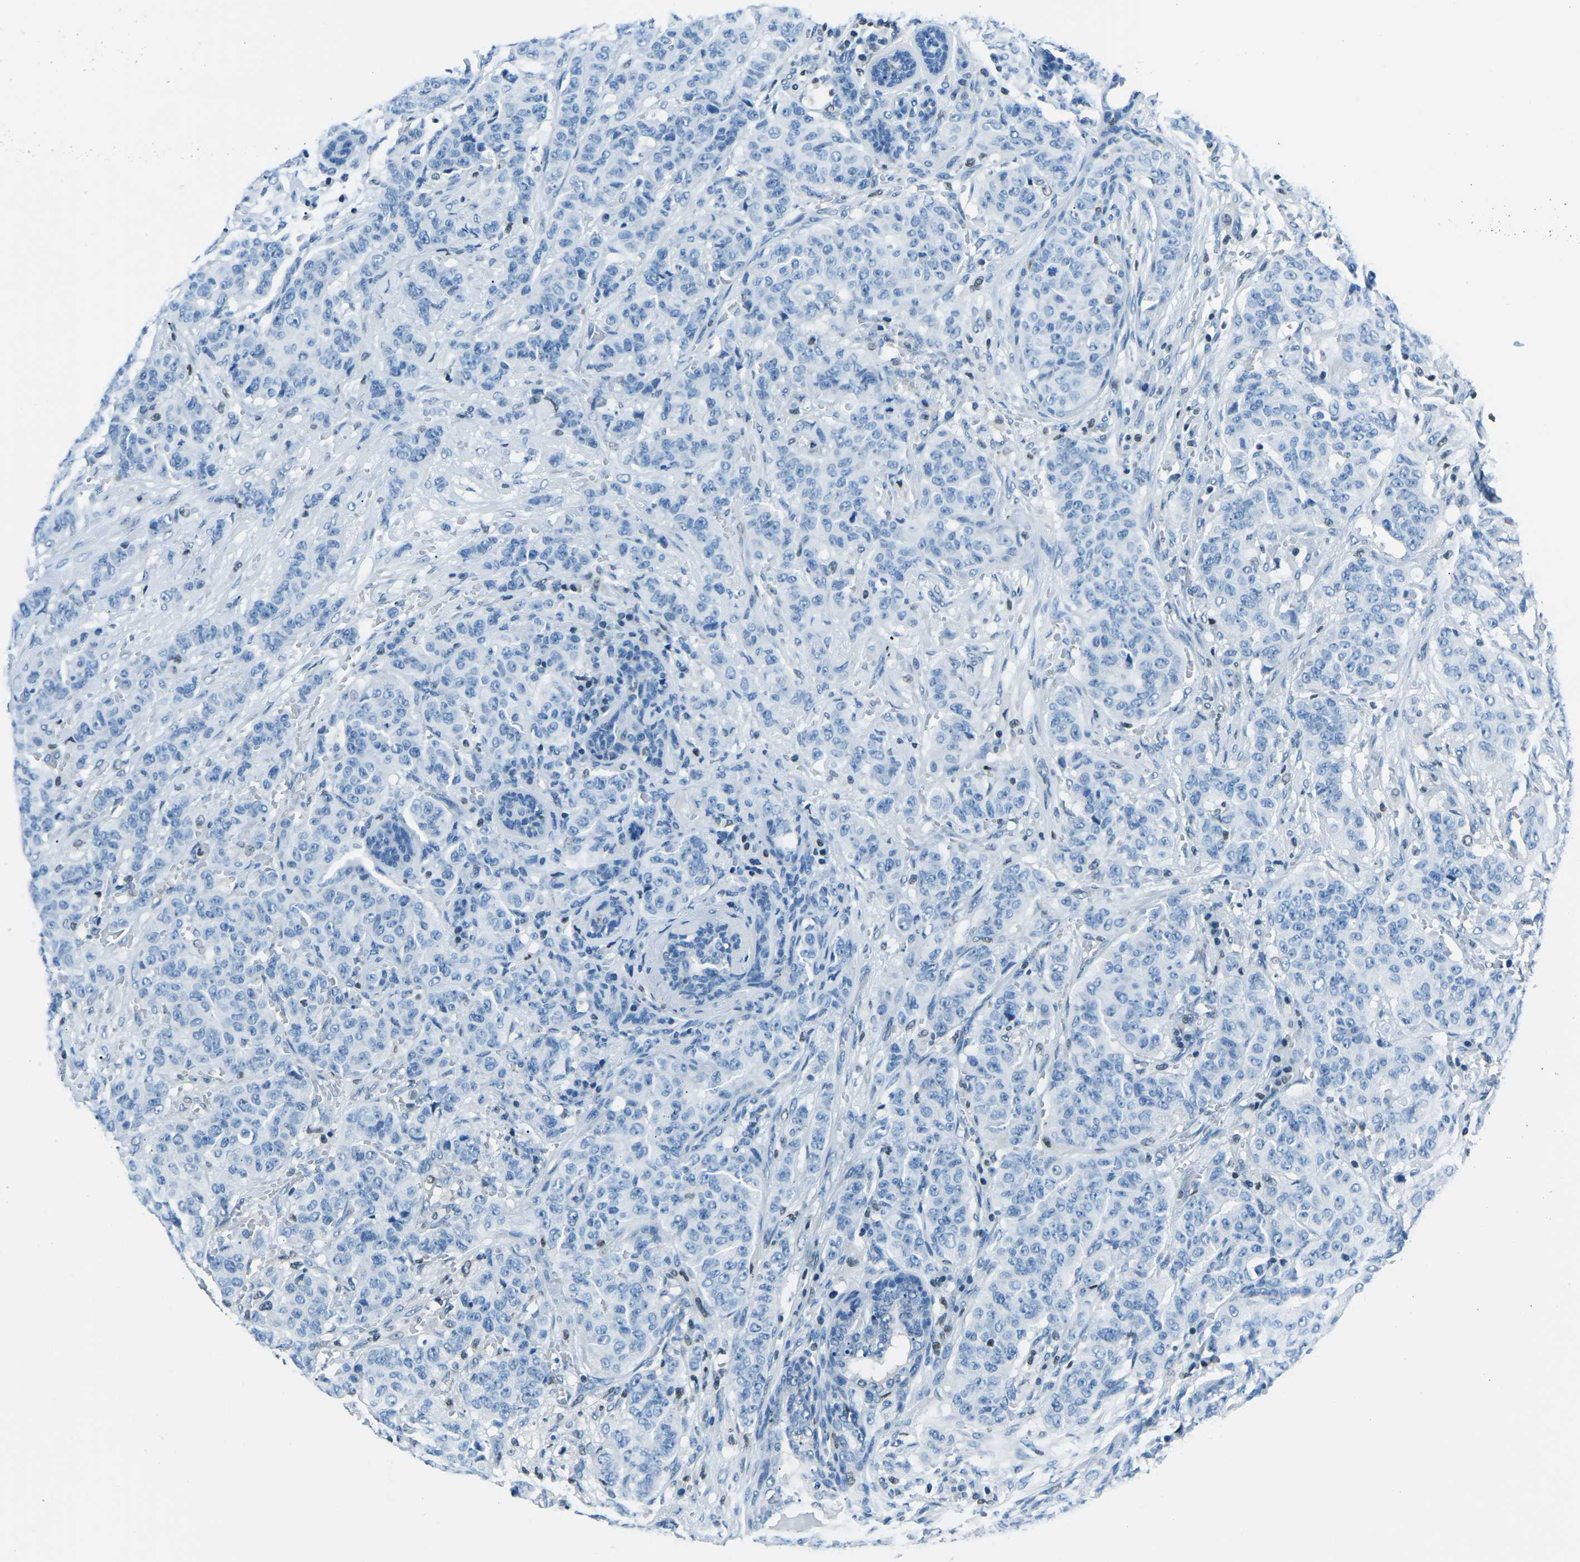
{"staining": {"intensity": "negative", "quantity": "none", "location": "none"}, "tissue": "breast cancer", "cell_type": "Tumor cells", "image_type": "cancer", "snomed": [{"axis": "morphology", "description": "Normal tissue, NOS"}, {"axis": "morphology", "description": "Duct carcinoma"}, {"axis": "topography", "description": "Breast"}], "caption": "This is an IHC photomicrograph of breast cancer. There is no expression in tumor cells.", "gene": "CELF2", "patient": {"sex": "female", "age": 40}}